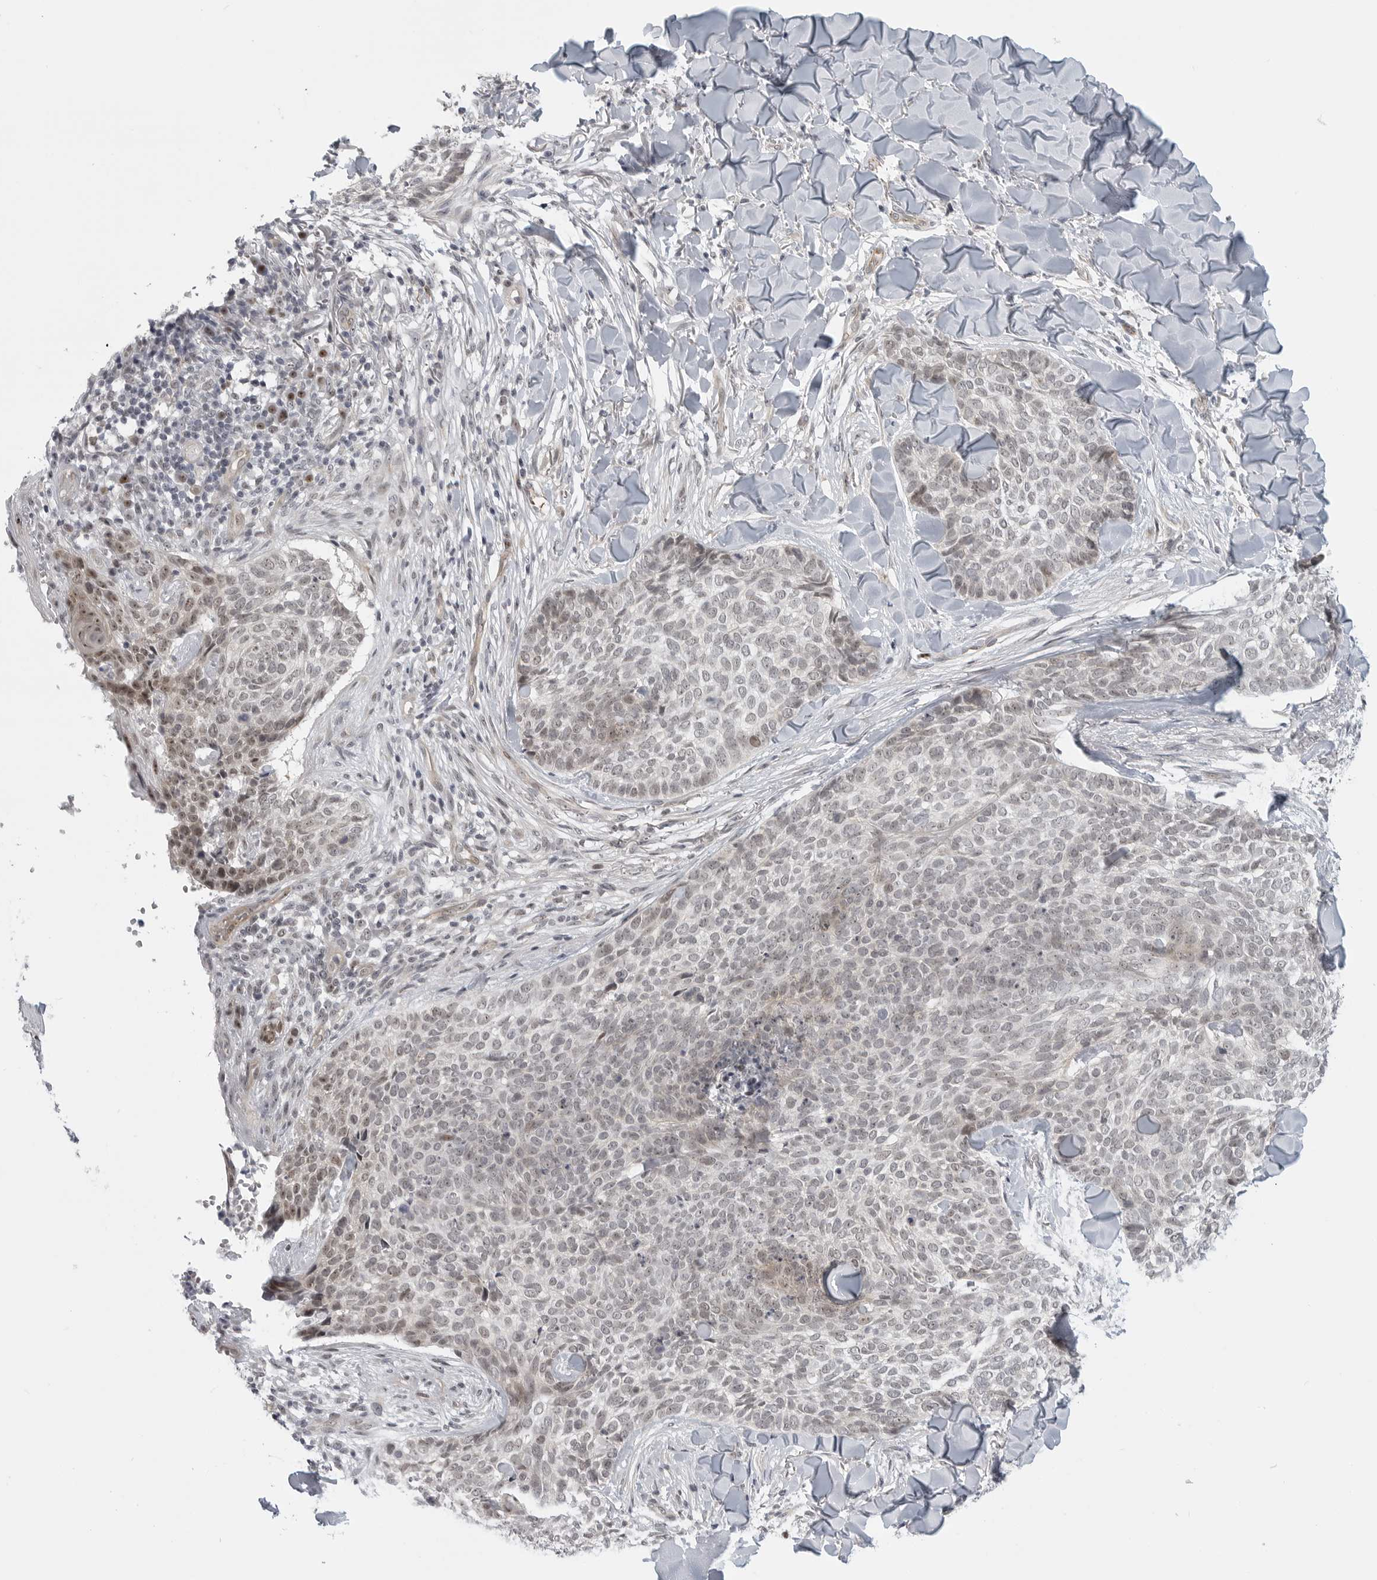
{"staining": {"intensity": "weak", "quantity": "<25%", "location": "nuclear"}, "tissue": "skin cancer", "cell_type": "Tumor cells", "image_type": "cancer", "snomed": [{"axis": "morphology", "description": "Normal tissue, NOS"}, {"axis": "morphology", "description": "Basal cell carcinoma"}, {"axis": "topography", "description": "Skin"}], "caption": "Basal cell carcinoma (skin) was stained to show a protein in brown. There is no significant positivity in tumor cells. The staining was performed using DAB (3,3'-diaminobenzidine) to visualize the protein expression in brown, while the nuclei were stained in blue with hematoxylin (Magnification: 20x).", "gene": "CEP295NL", "patient": {"sex": "male", "age": 67}}